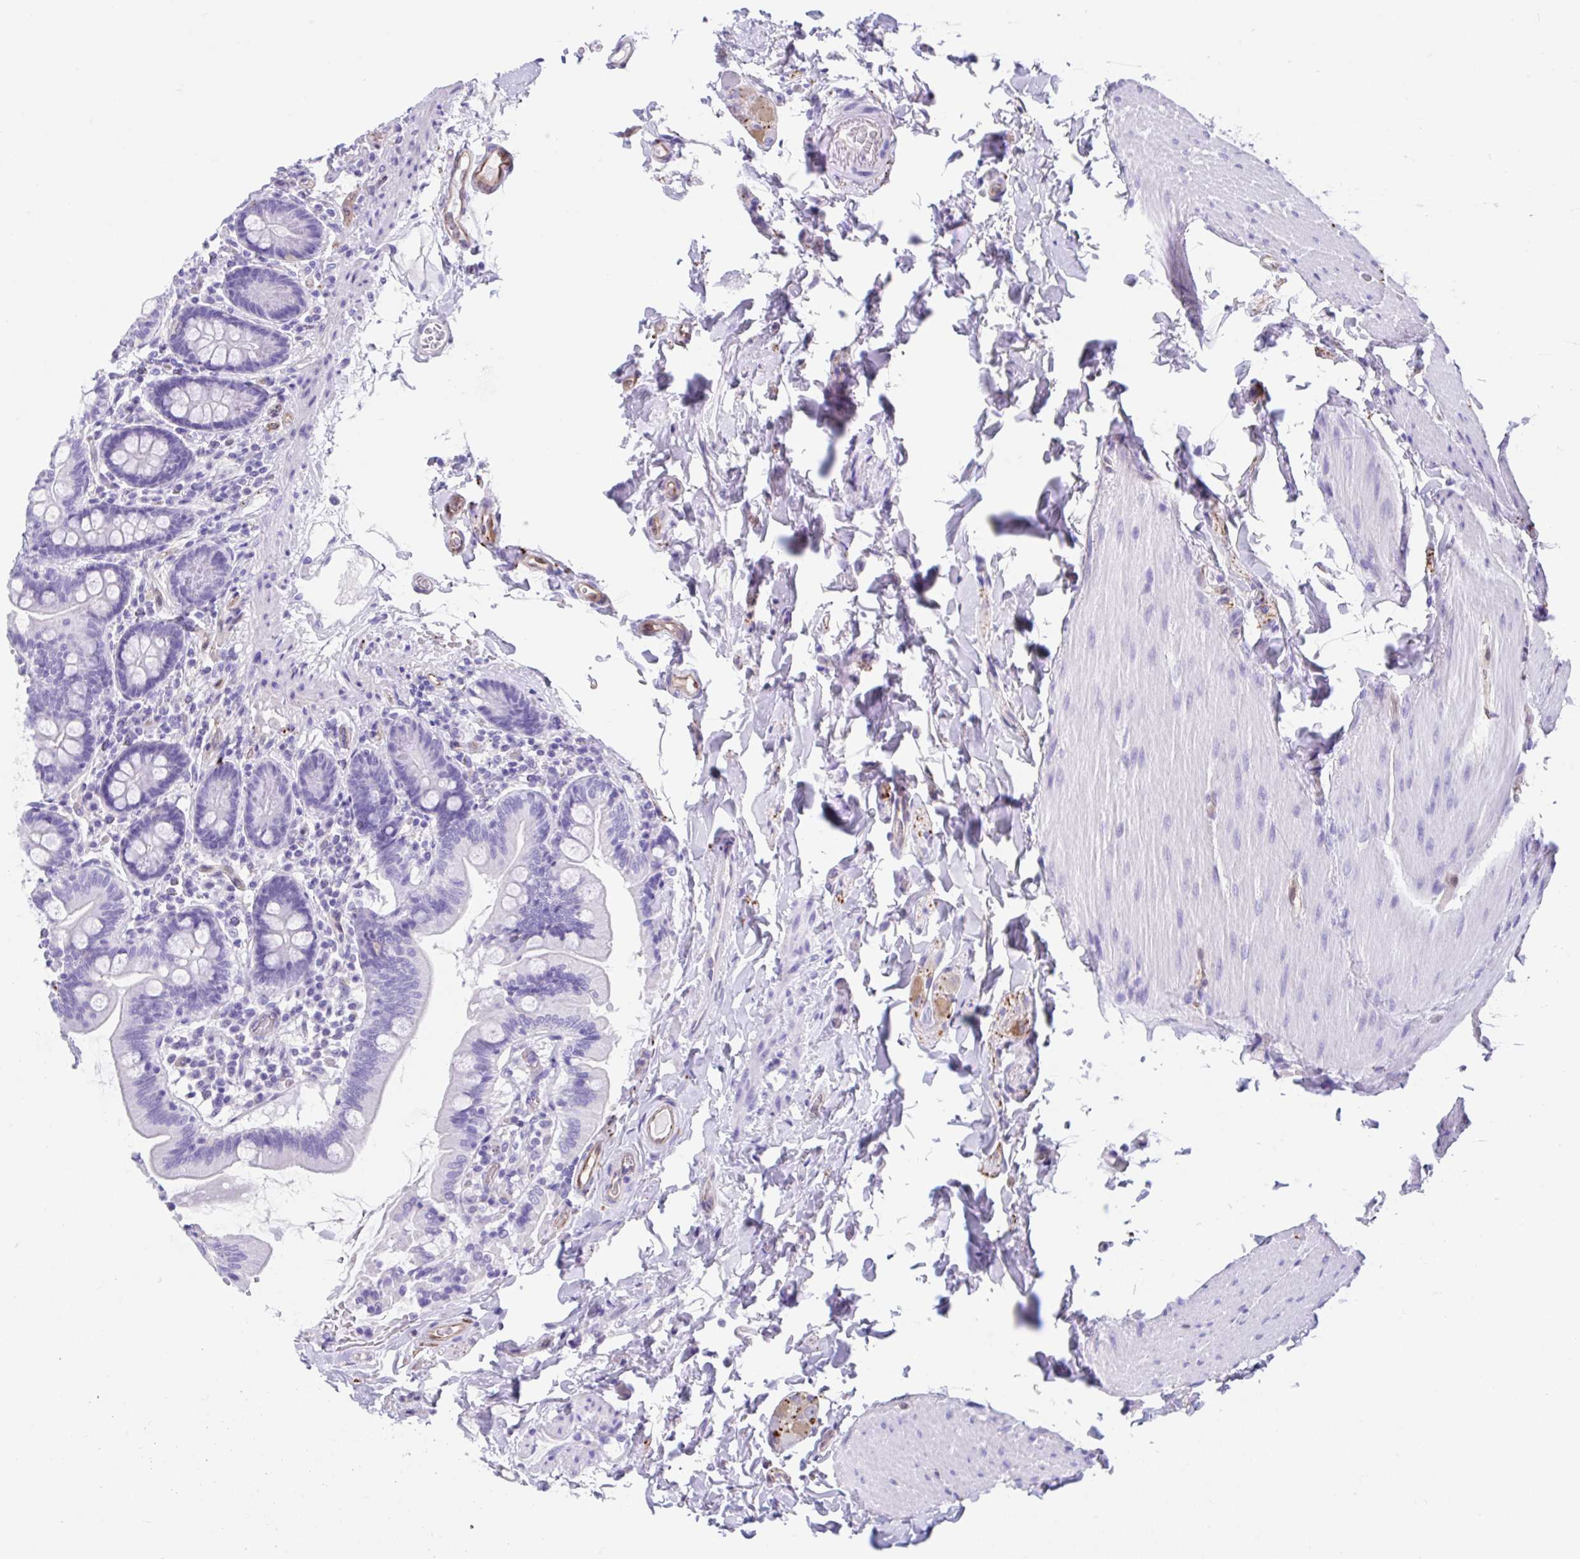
{"staining": {"intensity": "negative", "quantity": "none", "location": "none"}, "tissue": "small intestine", "cell_type": "Glandular cells", "image_type": "normal", "snomed": [{"axis": "morphology", "description": "Normal tissue, NOS"}, {"axis": "topography", "description": "Small intestine"}], "caption": "Photomicrograph shows no protein expression in glandular cells of normal small intestine.", "gene": "FAM107A", "patient": {"sex": "female", "age": 64}}